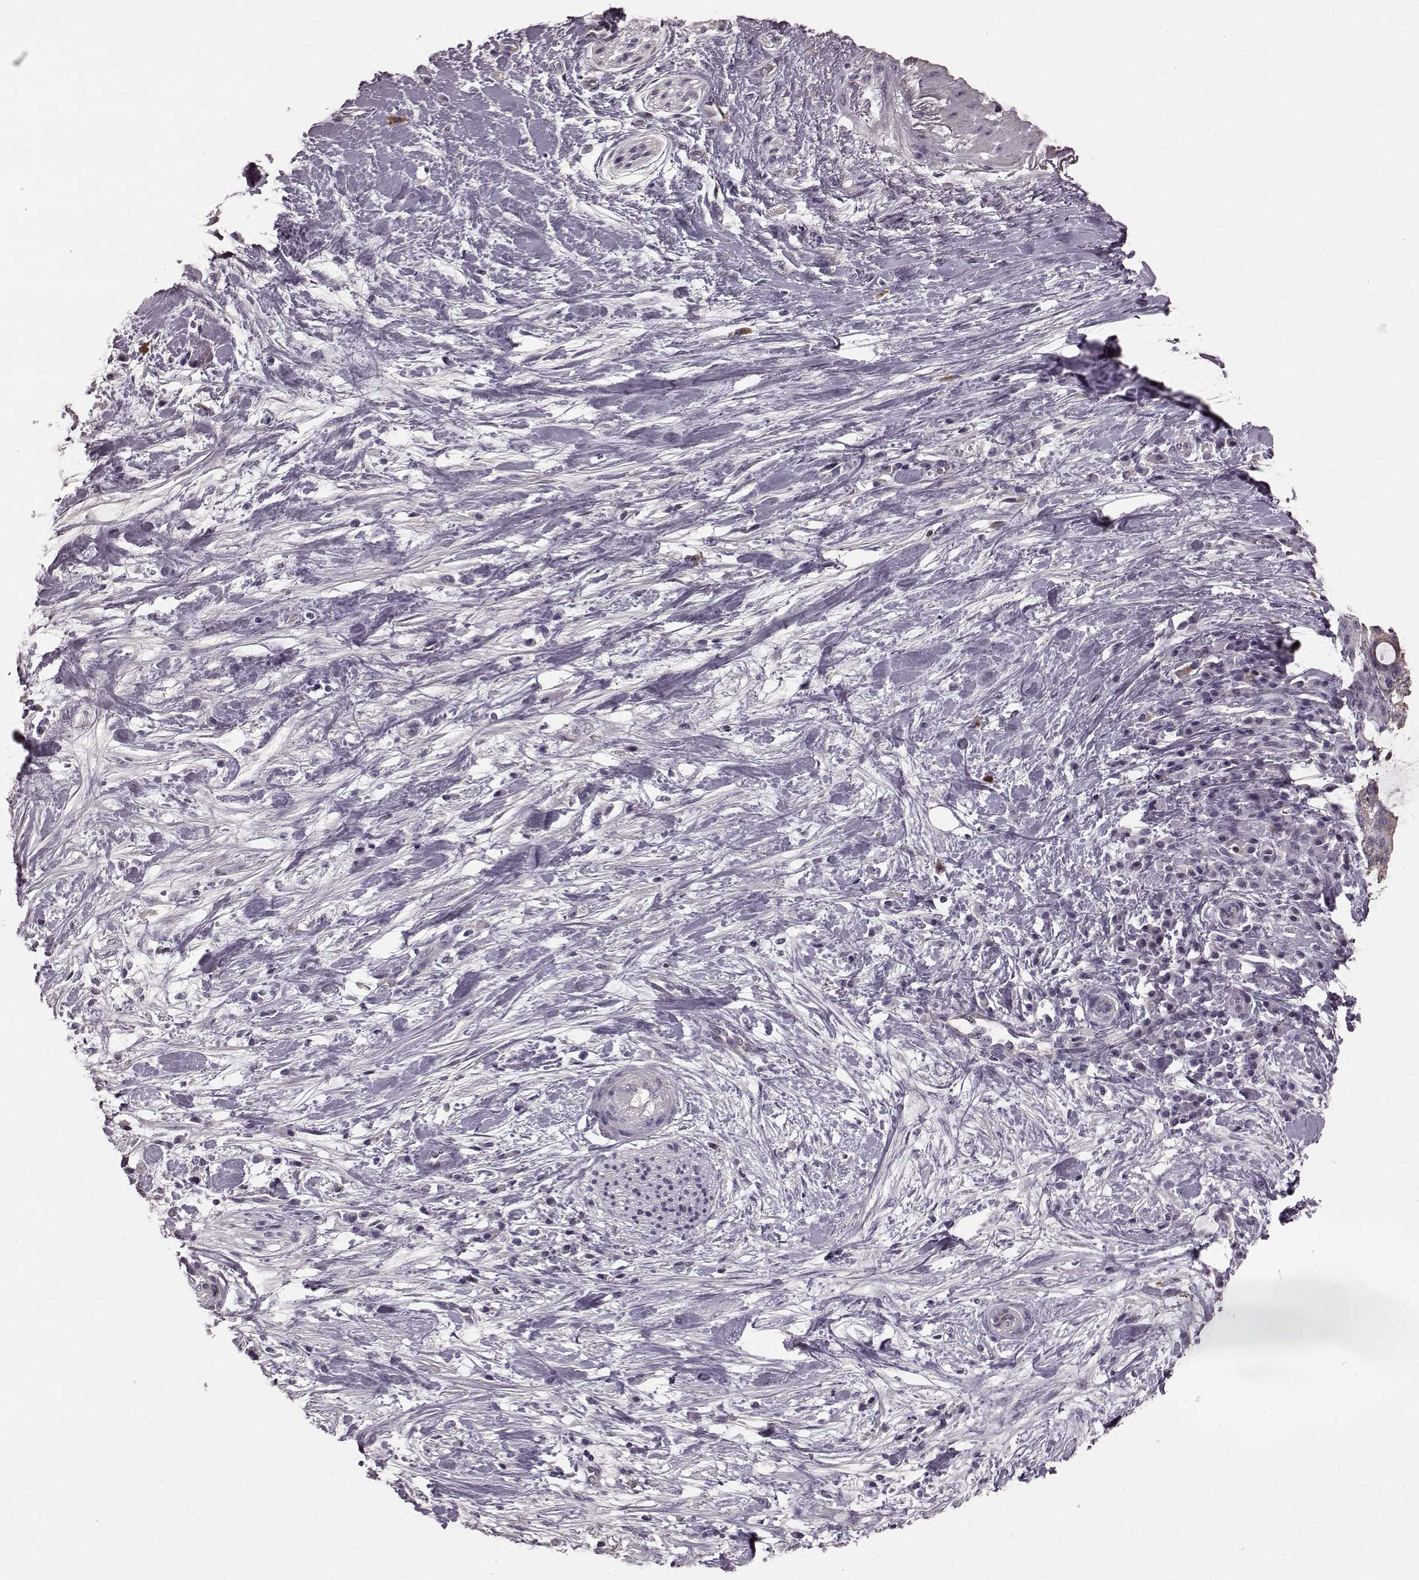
{"staining": {"intensity": "negative", "quantity": "none", "location": "none"}, "tissue": "liver cancer", "cell_type": "Tumor cells", "image_type": "cancer", "snomed": [{"axis": "morphology", "description": "Cholangiocarcinoma"}, {"axis": "topography", "description": "Liver"}], "caption": "Immunohistochemistry photomicrograph of neoplastic tissue: cholangiocarcinoma (liver) stained with DAB (3,3'-diaminobenzidine) reveals no significant protein staining in tumor cells.", "gene": "PDCD1", "patient": {"sex": "female", "age": 73}}